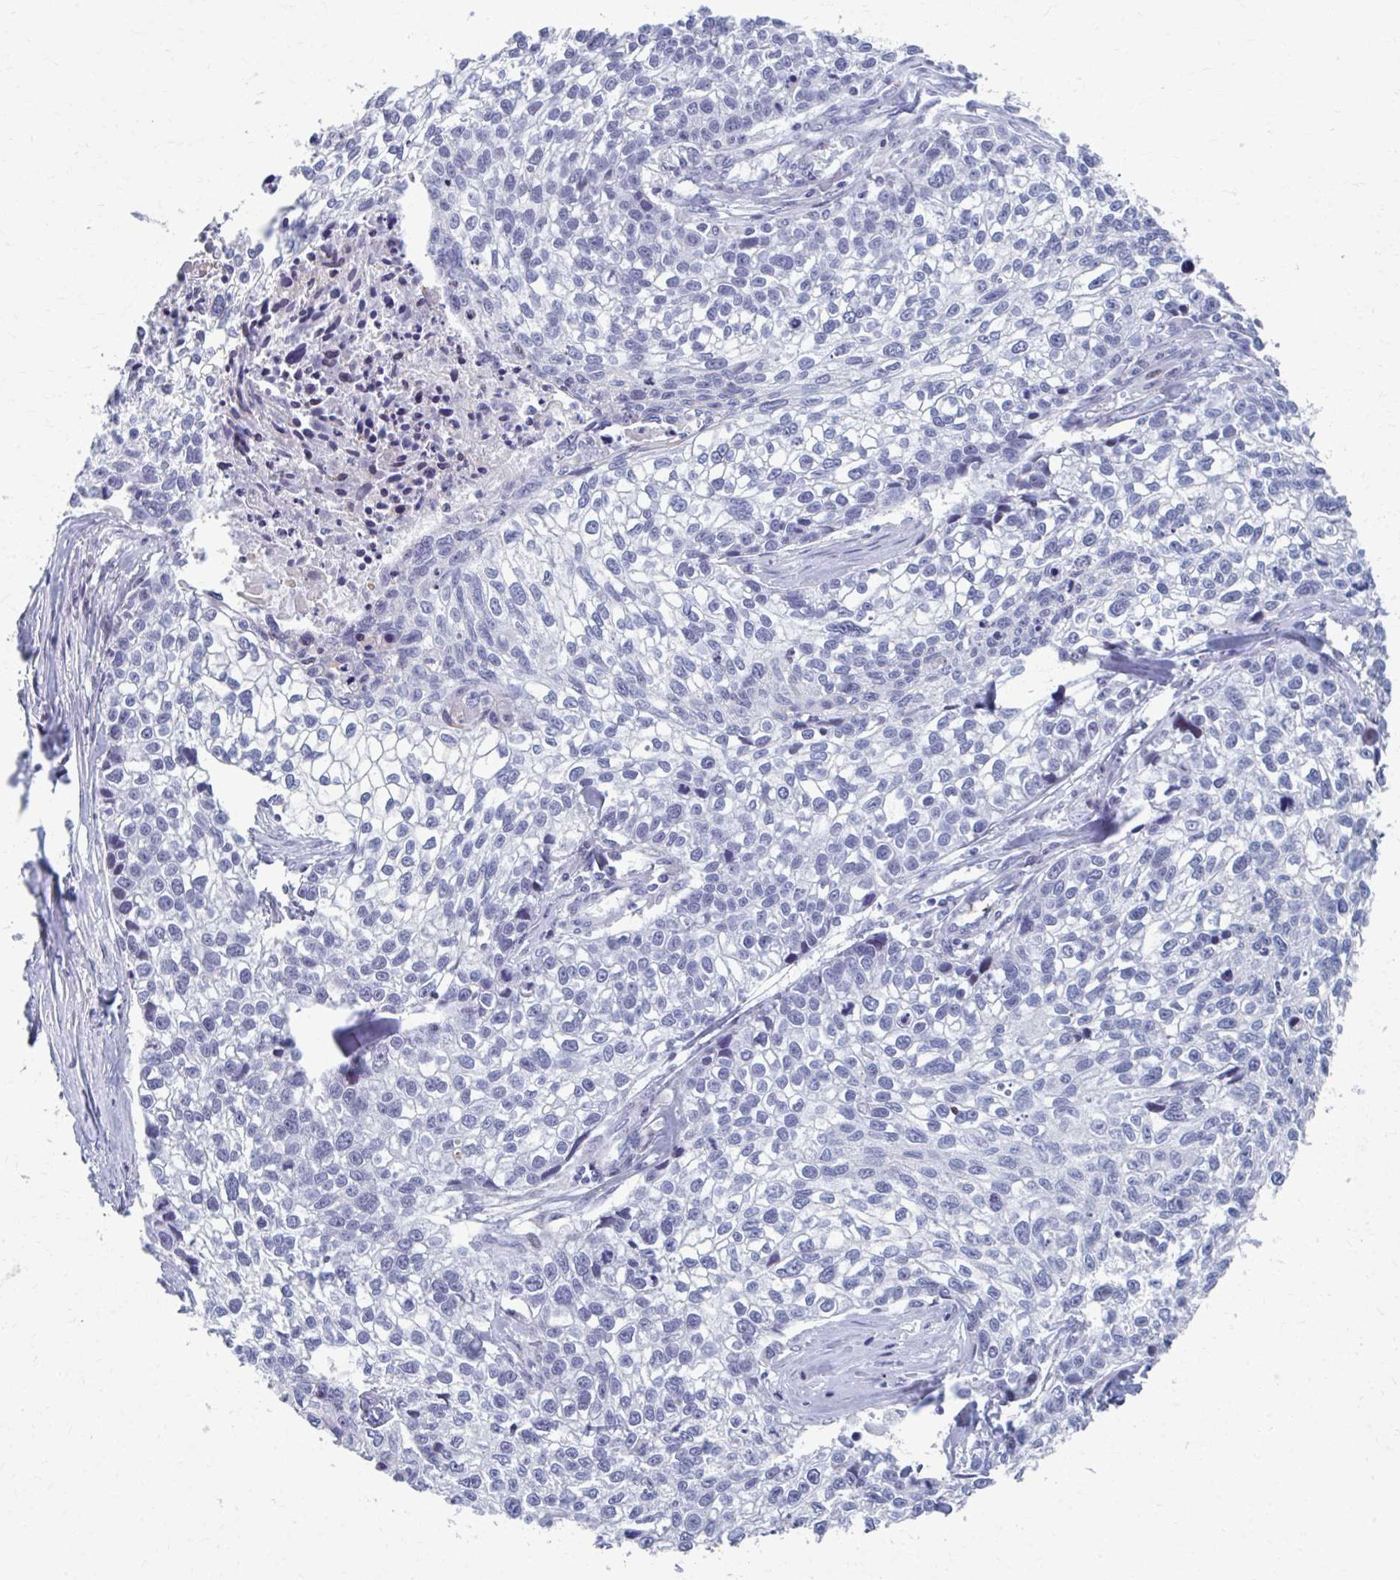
{"staining": {"intensity": "negative", "quantity": "none", "location": "none"}, "tissue": "lung cancer", "cell_type": "Tumor cells", "image_type": "cancer", "snomed": [{"axis": "morphology", "description": "Squamous cell carcinoma, NOS"}, {"axis": "topography", "description": "Lung"}], "caption": "IHC of human lung cancer demonstrates no positivity in tumor cells. Brightfield microscopy of immunohistochemistry (IHC) stained with DAB (3,3'-diaminobenzidine) (brown) and hematoxylin (blue), captured at high magnification.", "gene": "ABHD16B", "patient": {"sex": "male", "age": 74}}